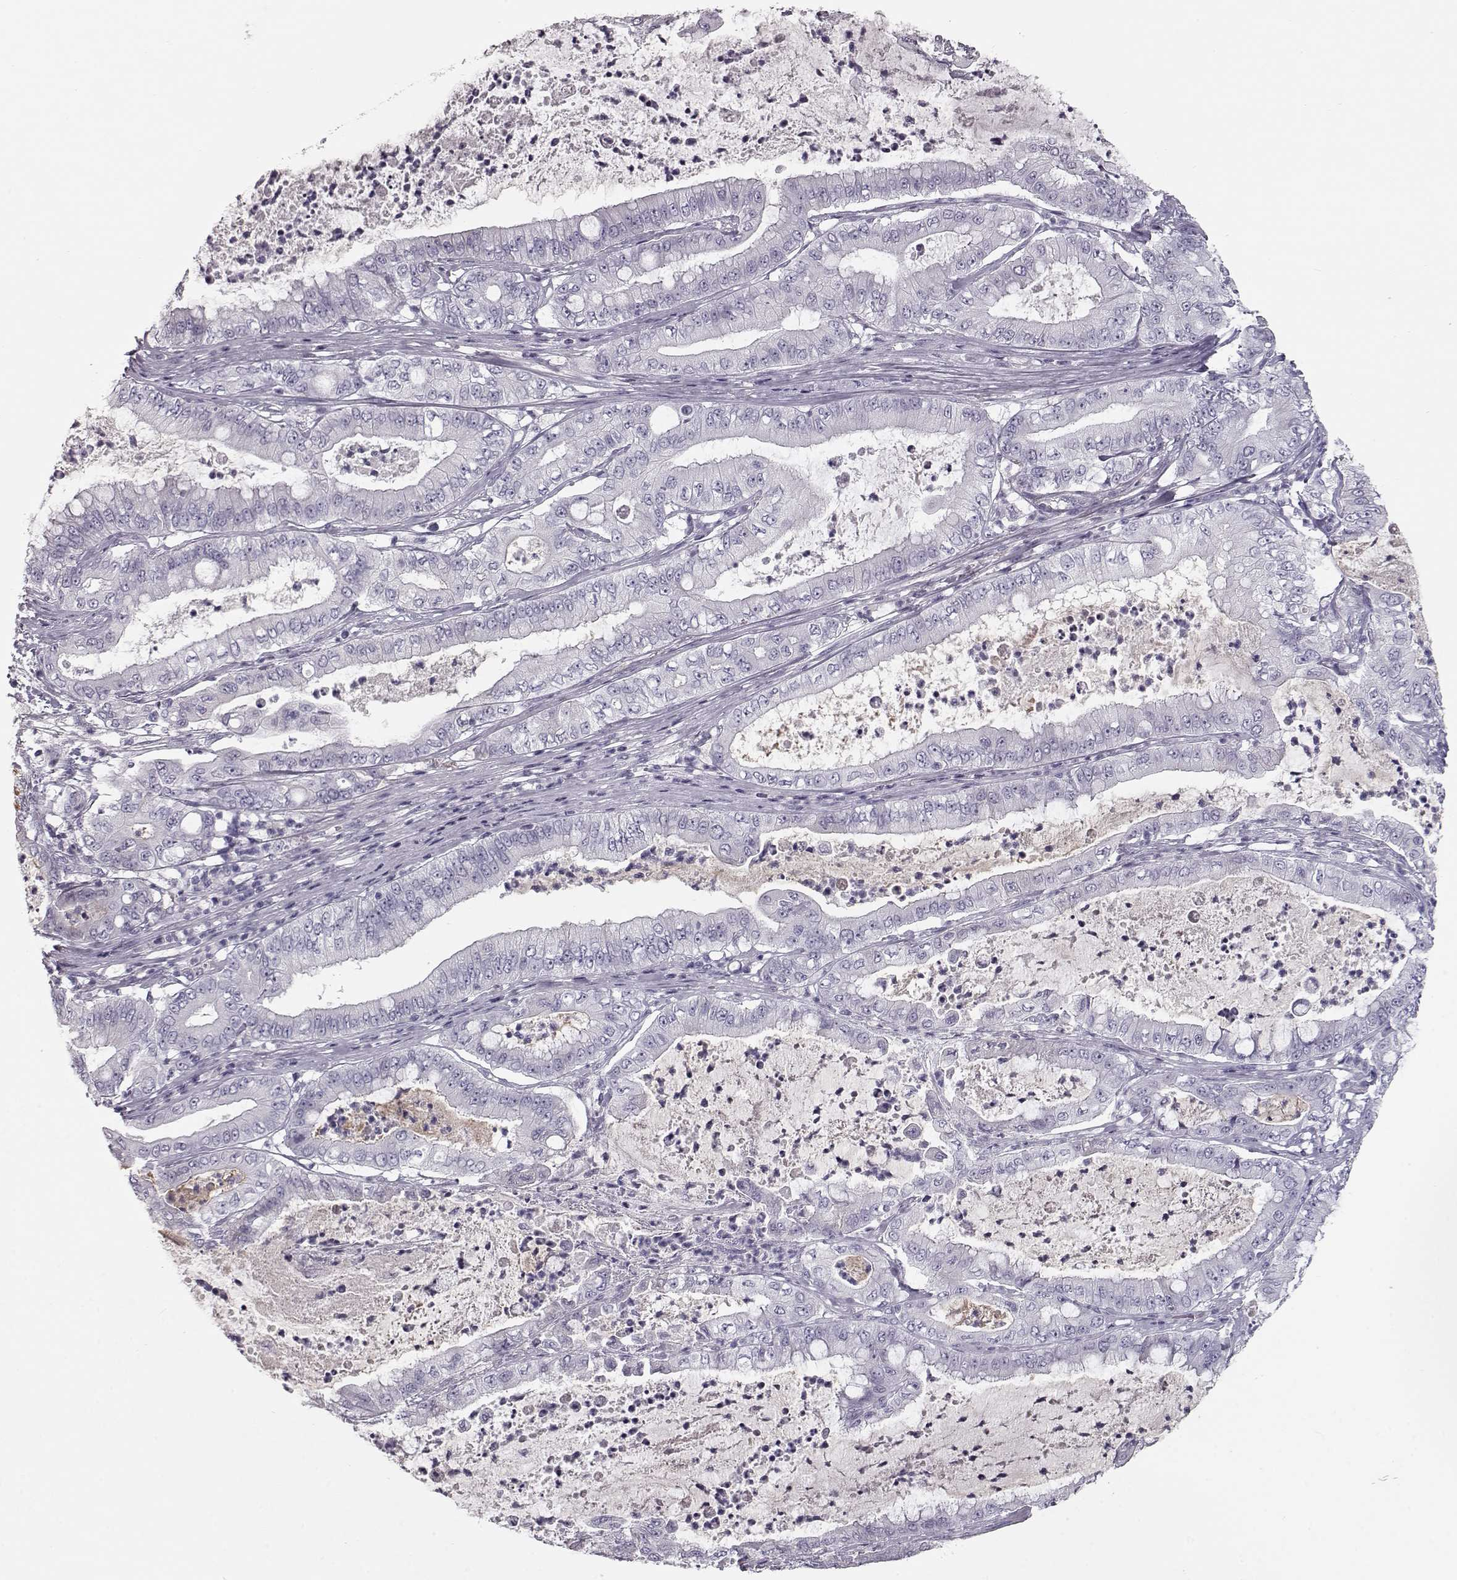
{"staining": {"intensity": "negative", "quantity": "none", "location": "none"}, "tissue": "pancreatic cancer", "cell_type": "Tumor cells", "image_type": "cancer", "snomed": [{"axis": "morphology", "description": "Adenocarcinoma, NOS"}, {"axis": "topography", "description": "Pancreas"}], "caption": "Pancreatic cancer (adenocarcinoma) stained for a protein using immunohistochemistry (IHC) exhibits no staining tumor cells.", "gene": "CCL19", "patient": {"sex": "male", "age": 71}}